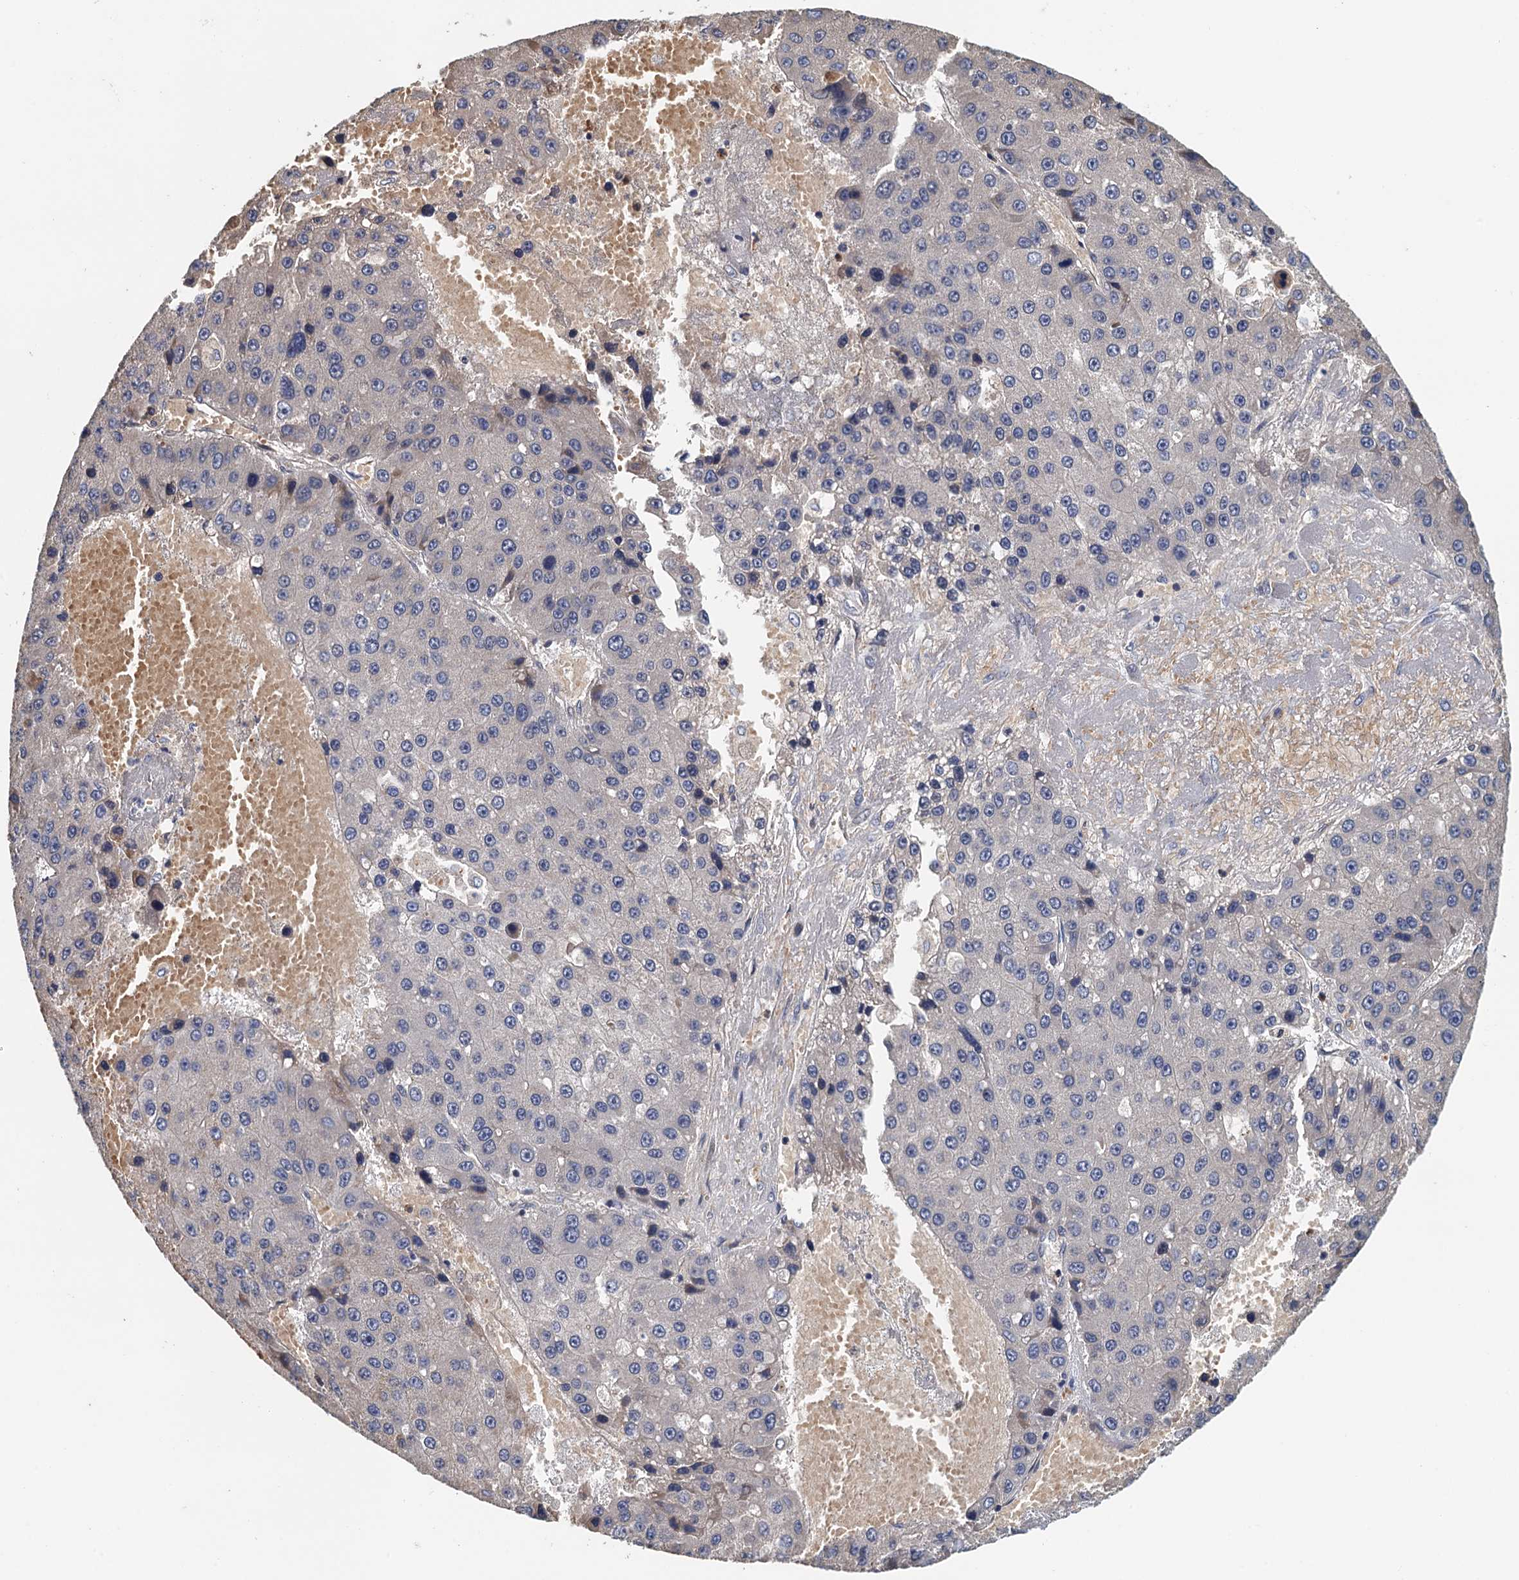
{"staining": {"intensity": "negative", "quantity": "none", "location": "none"}, "tissue": "liver cancer", "cell_type": "Tumor cells", "image_type": "cancer", "snomed": [{"axis": "morphology", "description": "Carcinoma, Hepatocellular, NOS"}, {"axis": "topography", "description": "Liver"}], "caption": "This is an immunohistochemistry (IHC) photomicrograph of liver hepatocellular carcinoma. There is no expression in tumor cells.", "gene": "ACSBG1", "patient": {"sex": "female", "age": 73}}